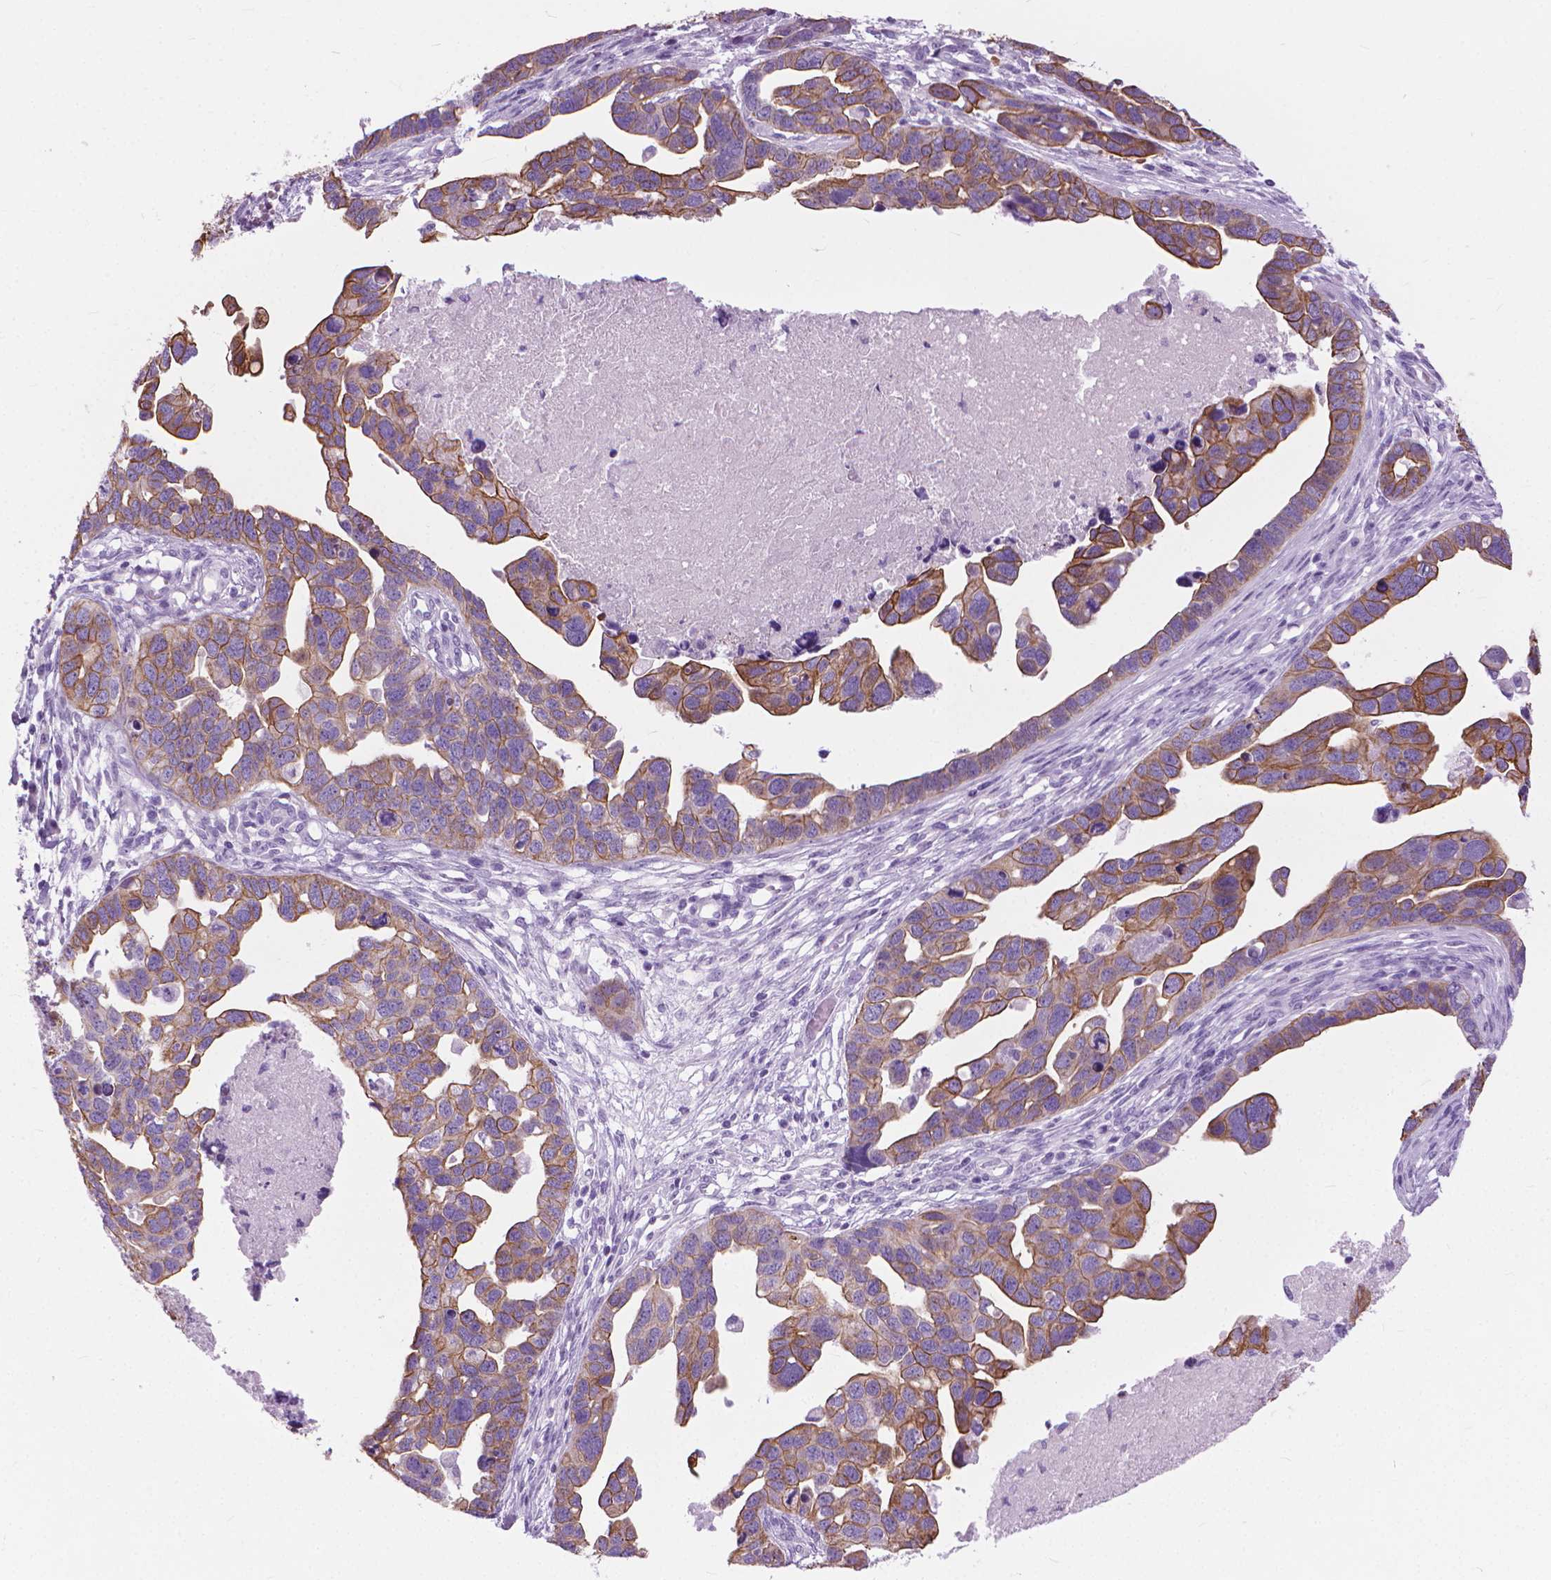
{"staining": {"intensity": "moderate", "quantity": "25%-75%", "location": "cytoplasmic/membranous"}, "tissue": "ovarian cancer", "cell_type": "Tumor cells", "image_type": "cancer", "snomed": [{"axis": "morphology", "description": "Cystadenocarcinoma, serous, NOS"}, {"axis": "topography", "description": "Ovary"}], "caption": "Immunohistochemical staining of ovarian cancer shows moderate cytoplasmic/membranous protein positivity in approximately 25%-75% of tumor cells.", "gene": "HTR2B", "patient": {"sex": "female", "age": 54}}